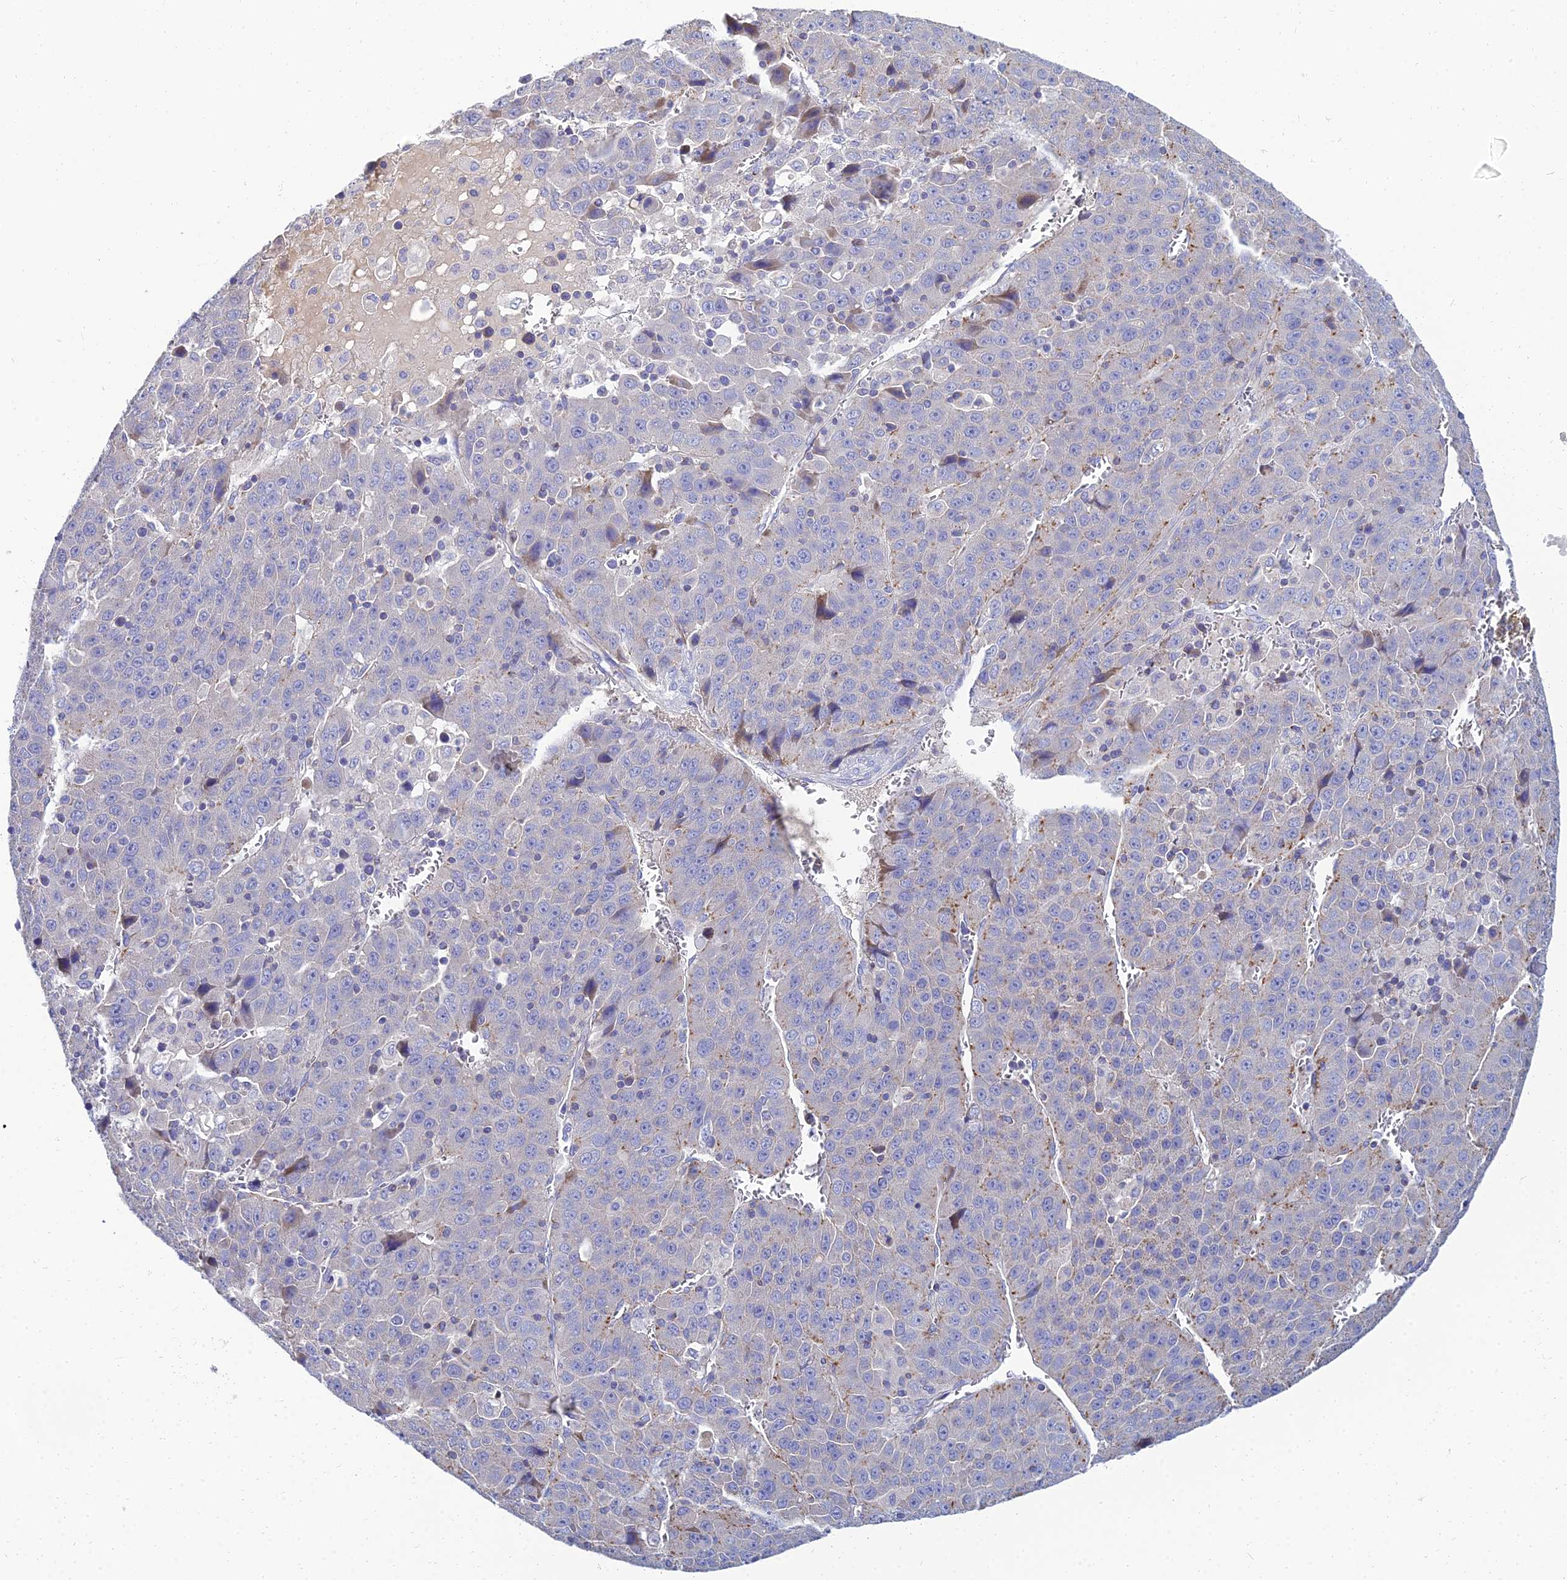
{"staining": {"intensity": "moderate", "quantity": "<25%", "location": "cytoplasmic/membranous"}, "tissue": "liver cancer", "cell_type": "Tumor cells", "image_type": "cancer", "snomed": [{"axis": "morphology", "description": "Carcinoma, Hepatocellular, NOS"}, {"axis": "topography", "description": "Liver"}], "caption": "Protein analysis of liver cancer (hepatocellular carcinoma) tissue demonstrates moderate cytoplasmic/membranous expression in about <25% of tumor cells. The staining was performed using DAB (3,3'-diaminobenzidine) to visualize the protein expression in brown, while the nuclei were stained in blue with hematoxylin (Magnification: 20x).", "gene": "NPY", "patient": {"sex": "female", "age": 53}}